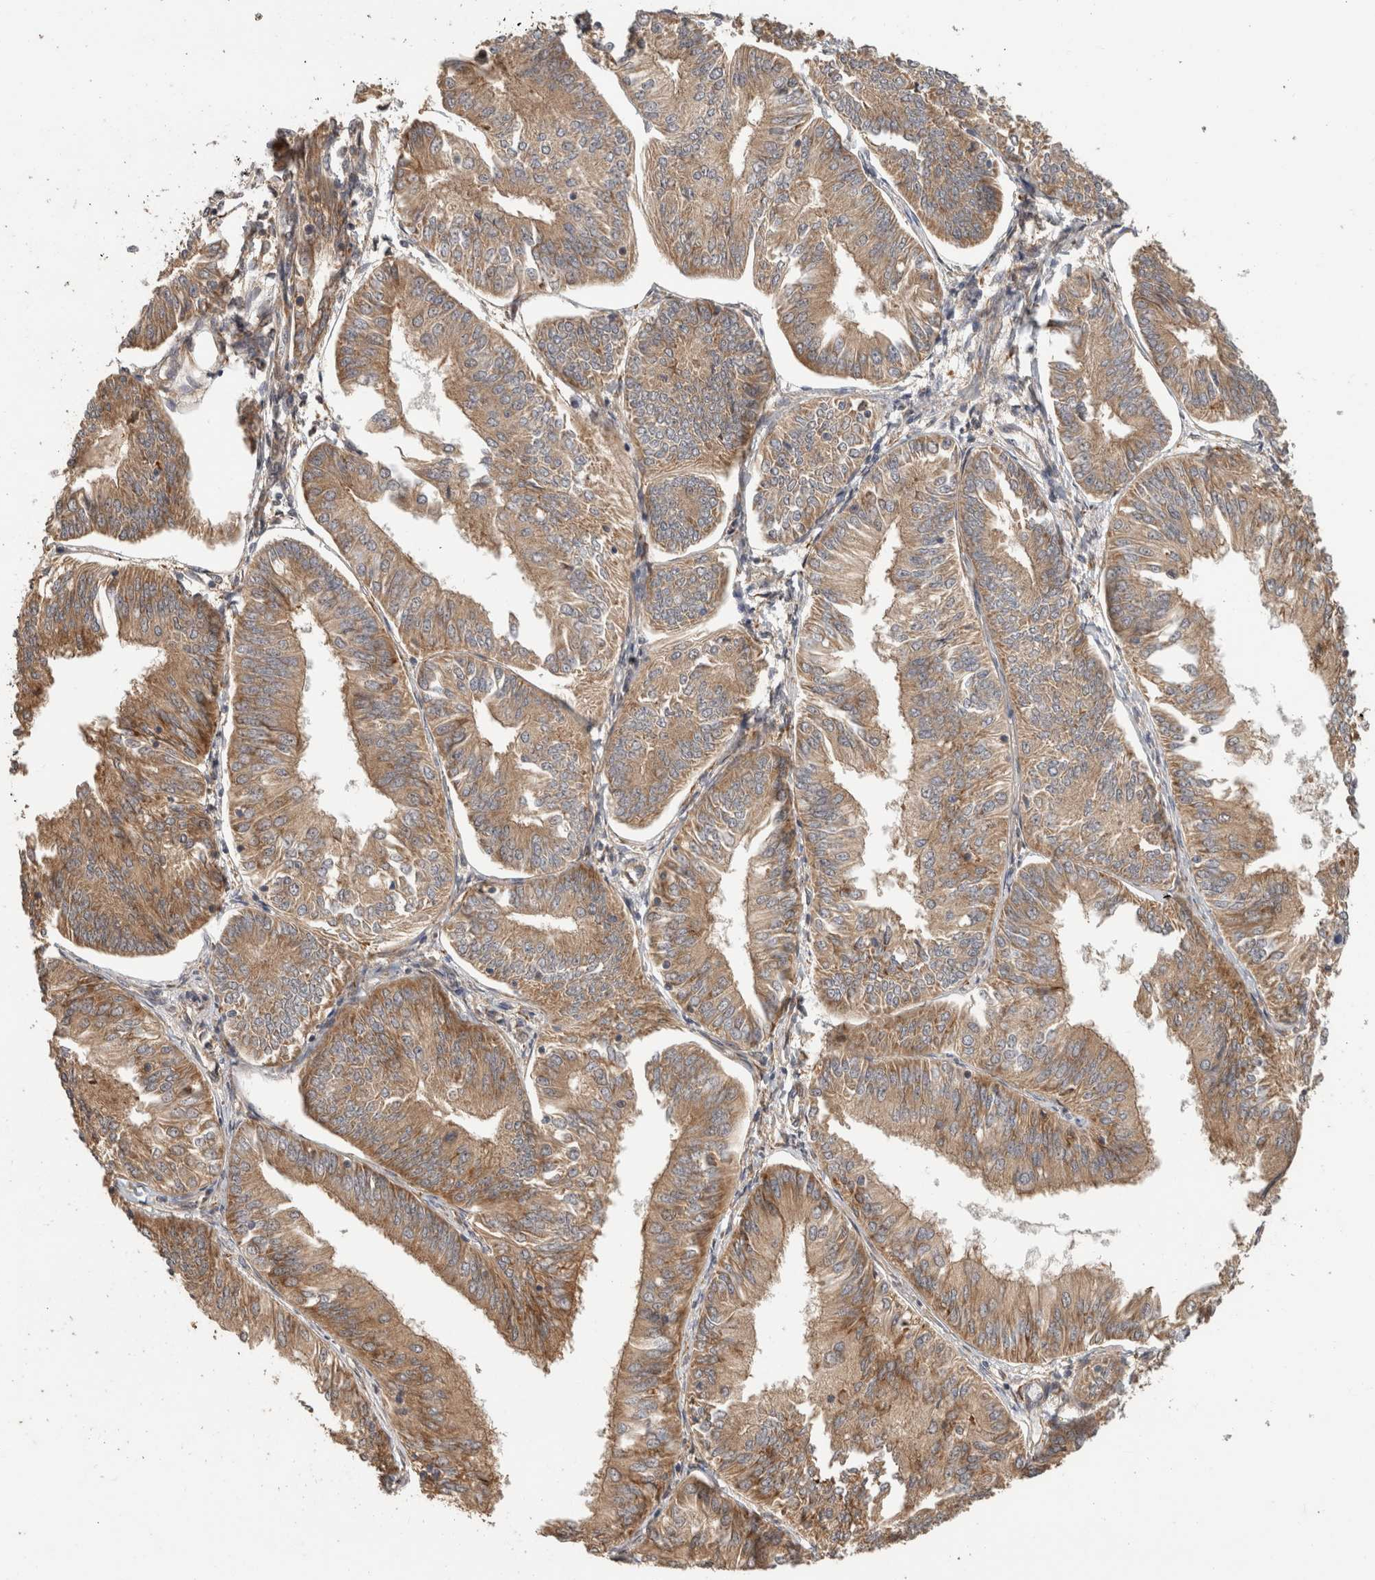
{"staining": {"intensity": "moderate", "quantity": ">75%", "location": "cytoplasmic/membranous"}, "tissue": "endometrial cancer", "cell_type": "Tumor cells", "image_type": "cancer", "snomed": [{"axis": "morphology", "description": "Adenocarcinoma, NOS"}, {"axis": "topography", "description": "Endometrium"}], "caption": "High-power microscopy captured an immunohistochemistry (IHC) histopathology image of endometrial adenocarcinoma, revealing moderate cytoplasmic/membranous expression in approximately >75% of tumor cells. (Stains: DAB in brown, nuclei in blue, Microscopy: brightfield microscopy at high magnification).", "gene": "PCDHB15", "patient": {"sex": "female", "age": 58}}